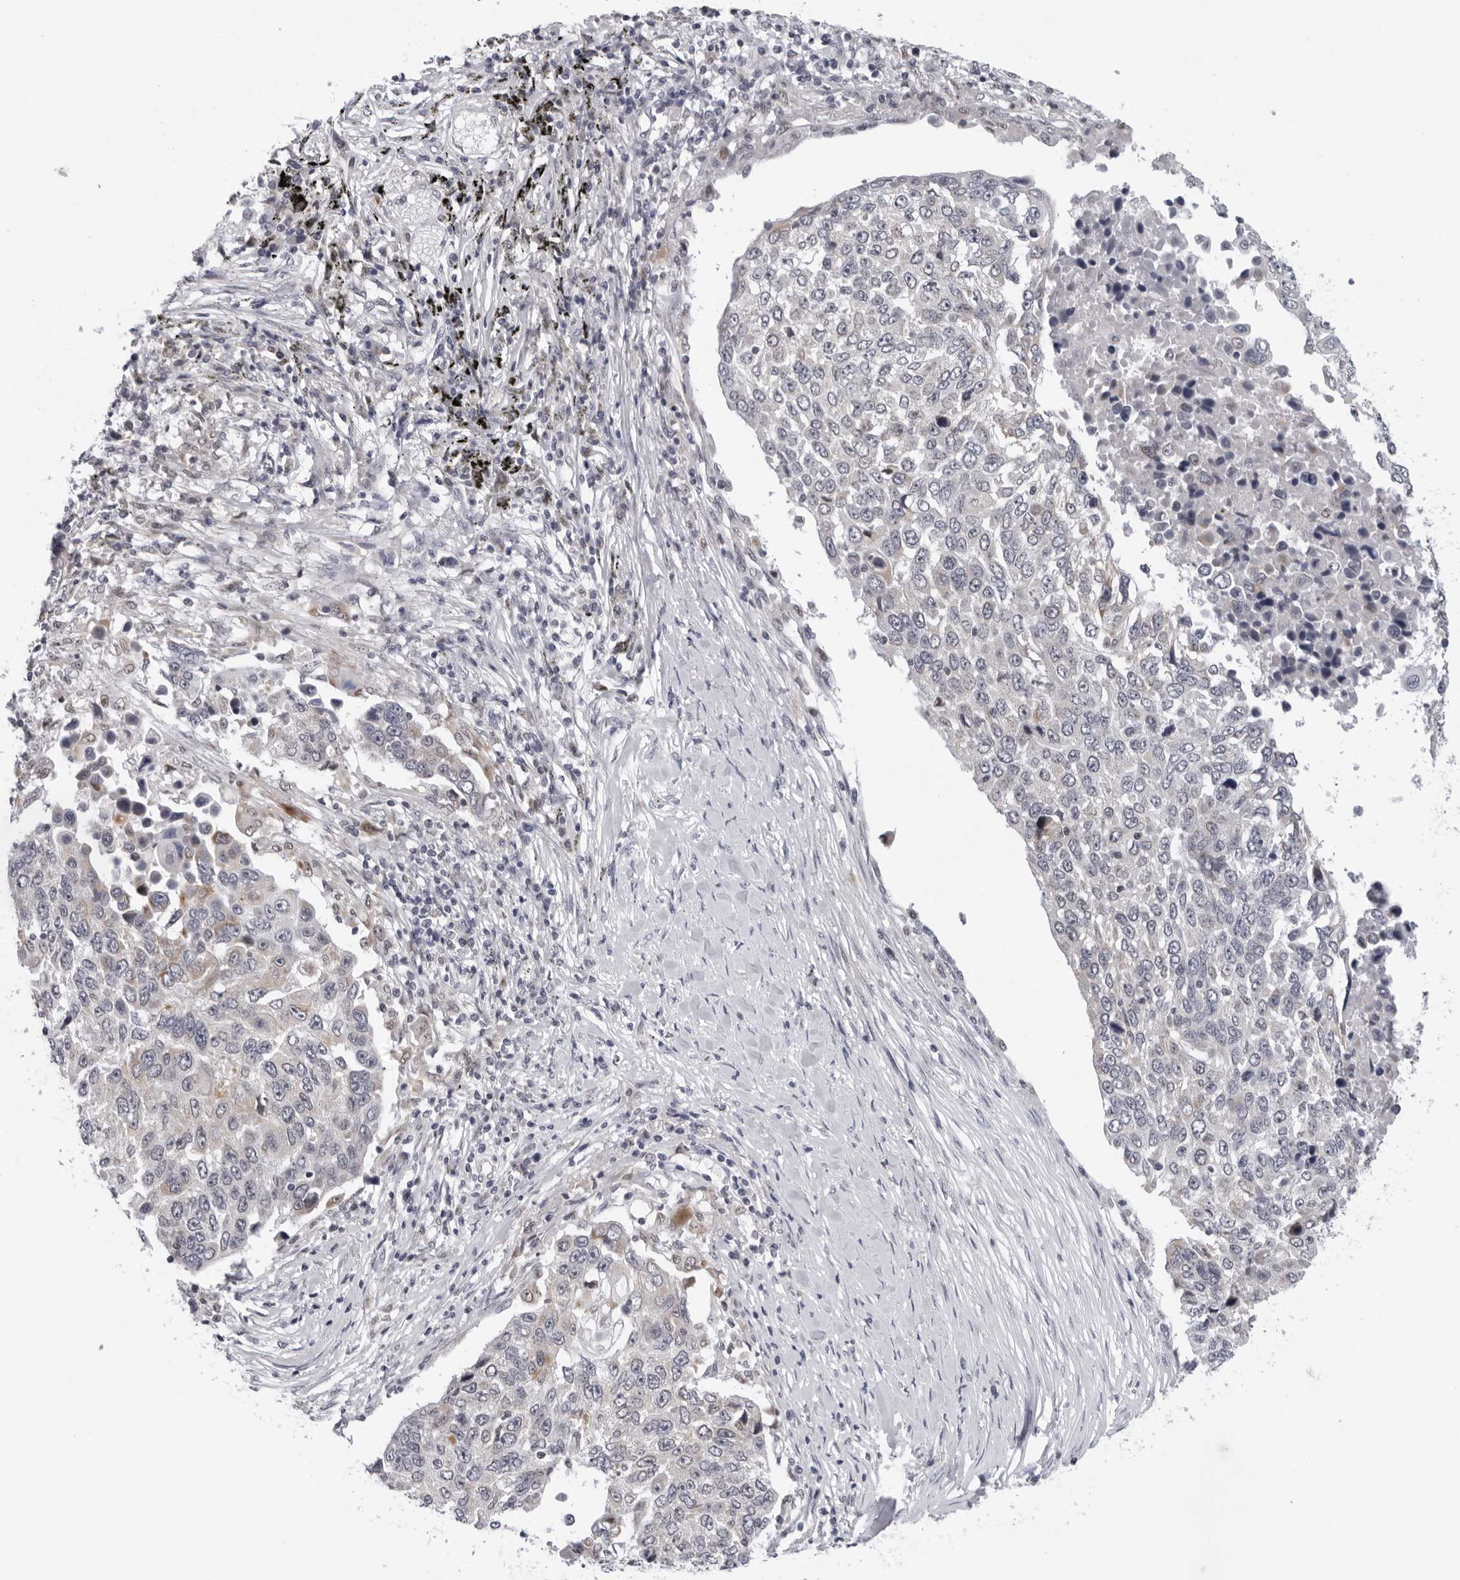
{"staining": {"intensity": "negative", "quantity": "none", "location": "none"}, "tissue": "lung cancer", "cell_type": "Tumor cells", "image_type": "cancer", "snomed": [{"axis": "morphology", "description": "Squamous cell carcinoma, NOS"}, {"axis": "topography", "description": "Lung"}], "caption": "Tumor cells are negative for brown protein staining in lung squamous cell carcinoma.", "gene": "CPT2", "patient": {"sex": "male", "age": 66}}